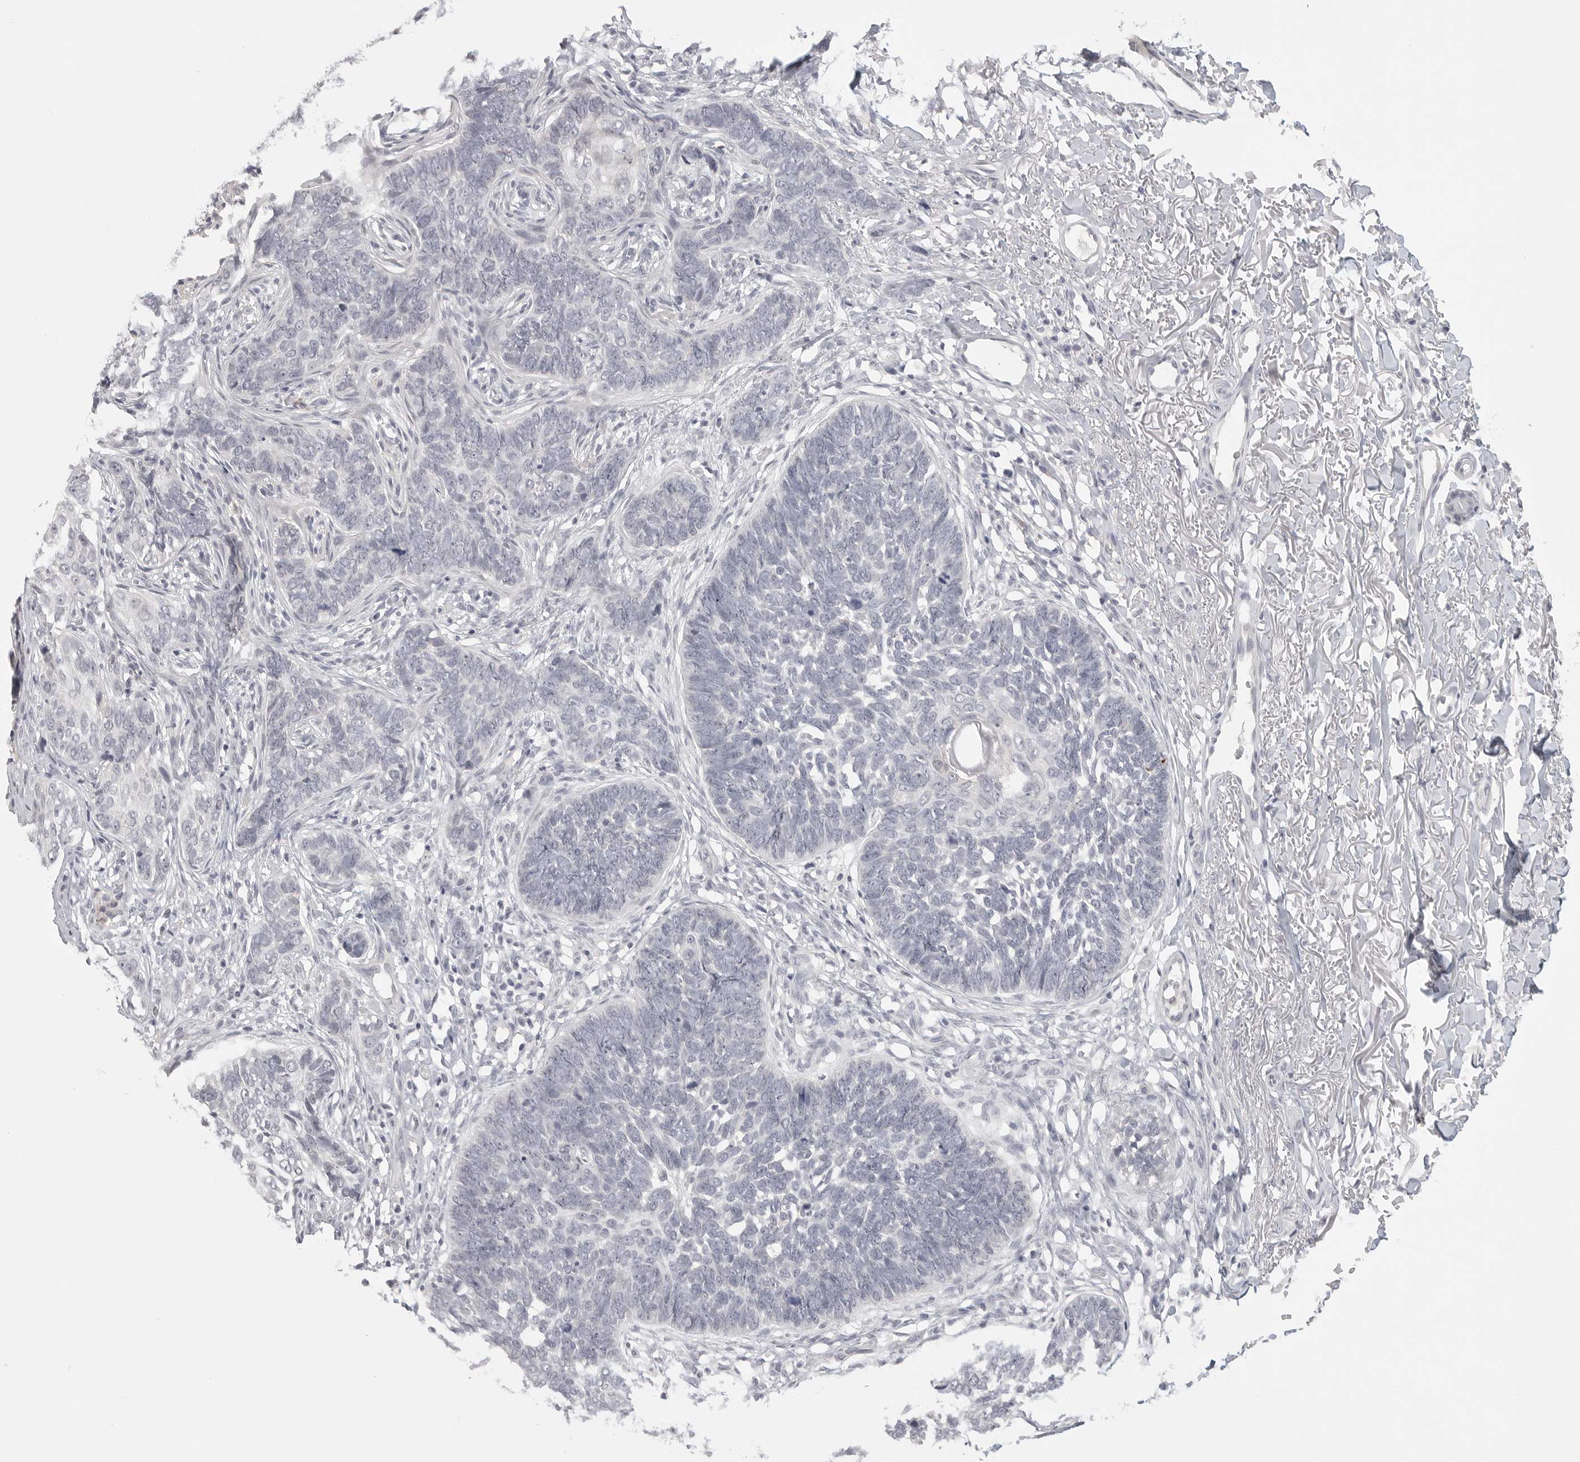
{"staining": {"intensity": "negative", "quantity": "none", "location": "none"}, "tissue": "skin cancer", "cell_type": "Tumor cells", "image_type": "cancer", "snomed": [{"axis": "morphology", "description": "Normal tissue, NOS"}, {"axis": "morphology", "description": "Basal cell carcinoma"}, {"axis": "topography", "description": "Skin"}], "caption": "IHC histopathology image of neoplastic tissue: skin cancer stained with DAB (3,3'-diaminobenzidine) demonstrates no significant protein positivity in tumor cells.", "gene": "HMGCS2", "patient": {"sex": "male", "age": 77}}